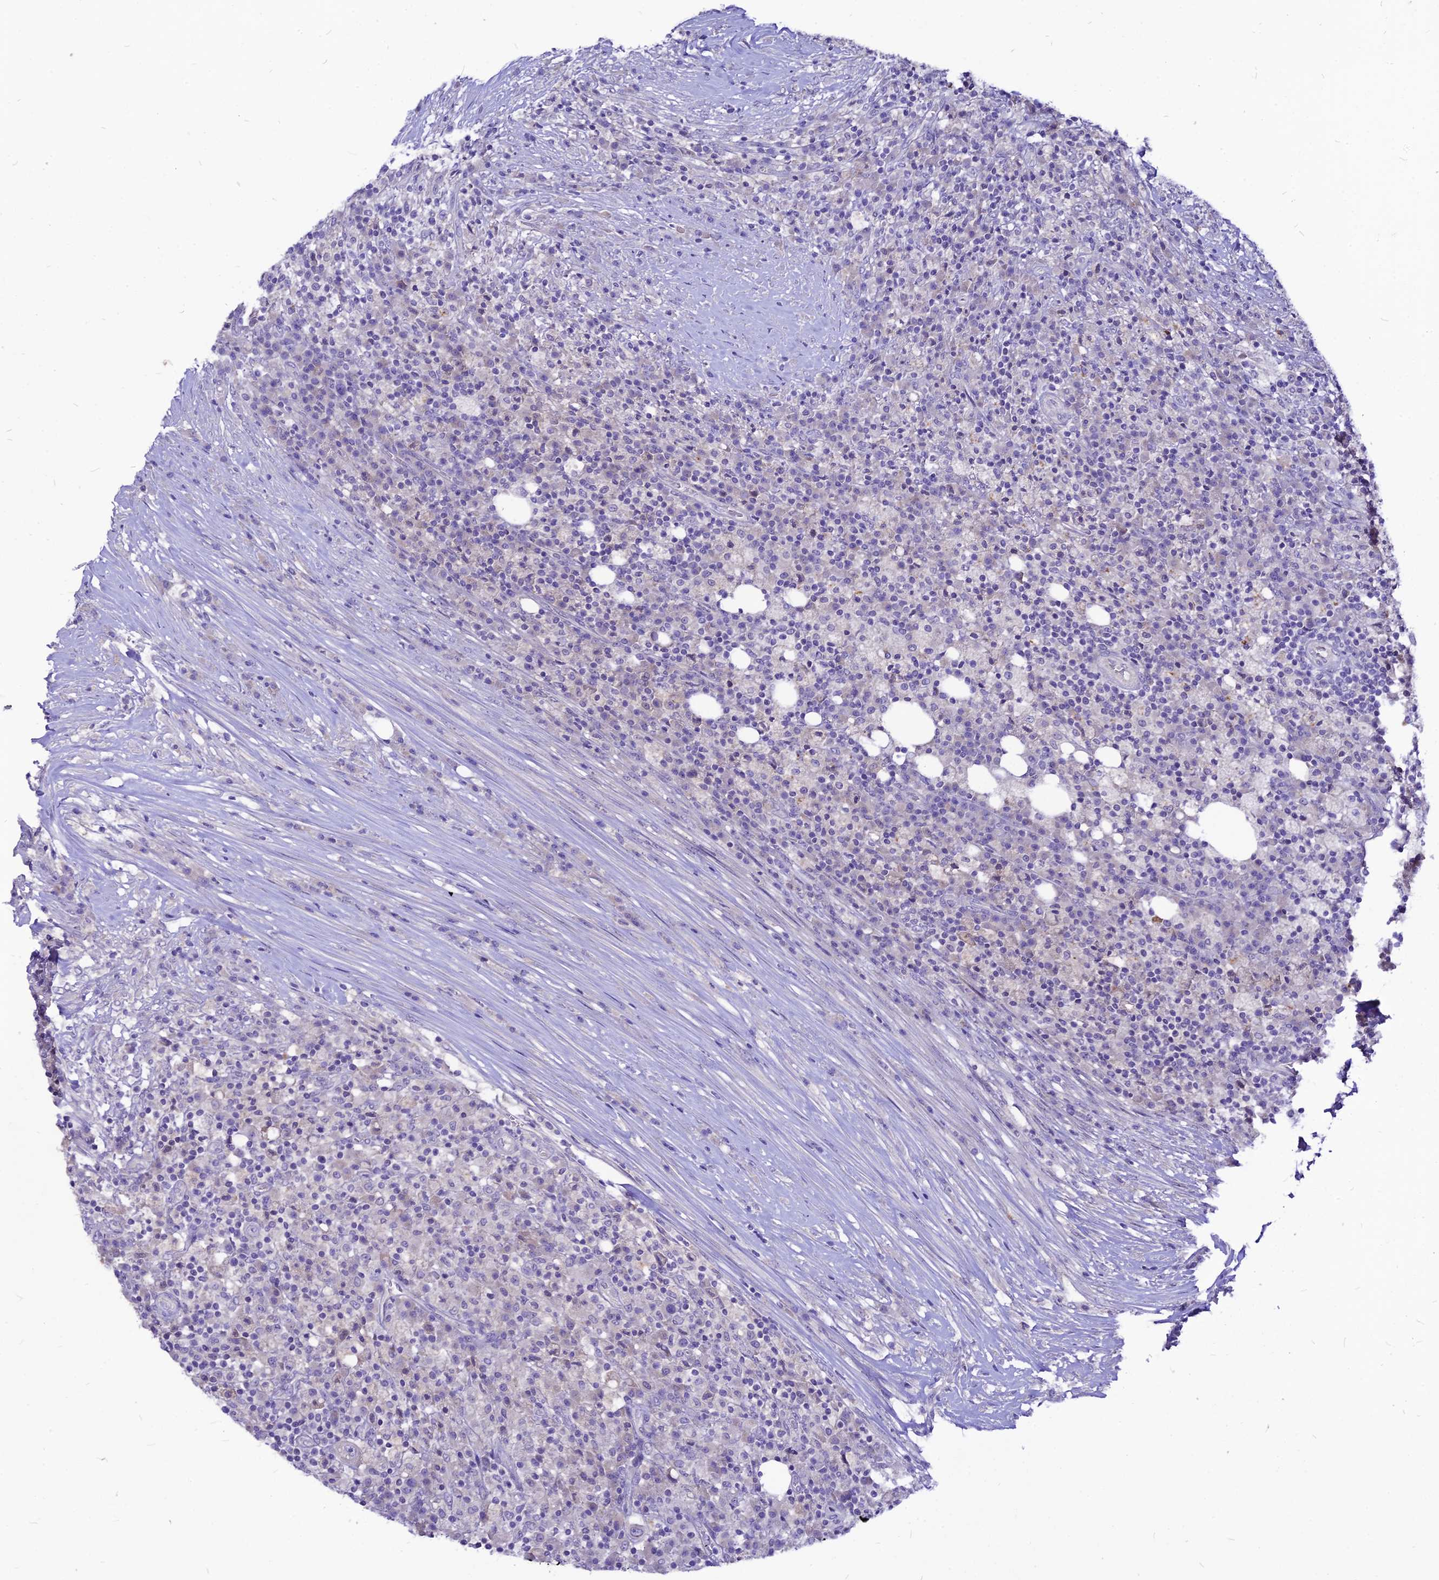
{"staining": {"intensity": "negative", "quantity": "none", "location": "none"}, "tissue": "colorectal cancer", "cell_type": "Tumor cells", "image_type": "cancer", "snomed": [{"axis": "morphology", "description": "Adenocarcinoma, NOS"}, {"axis": "topography", "description": "Colon"}], "caption": "High power microscopy image of an IHC photomicrograph of colorectal adenocarcinoma, revealing no significant positivity in tumor cells. (DAB (3,3'-diaminobenzidine) IHC visualized using brightfield microscopy, high magnification).", "gene": "CZIB", "patient": {"sex": "male", "age": 83}}